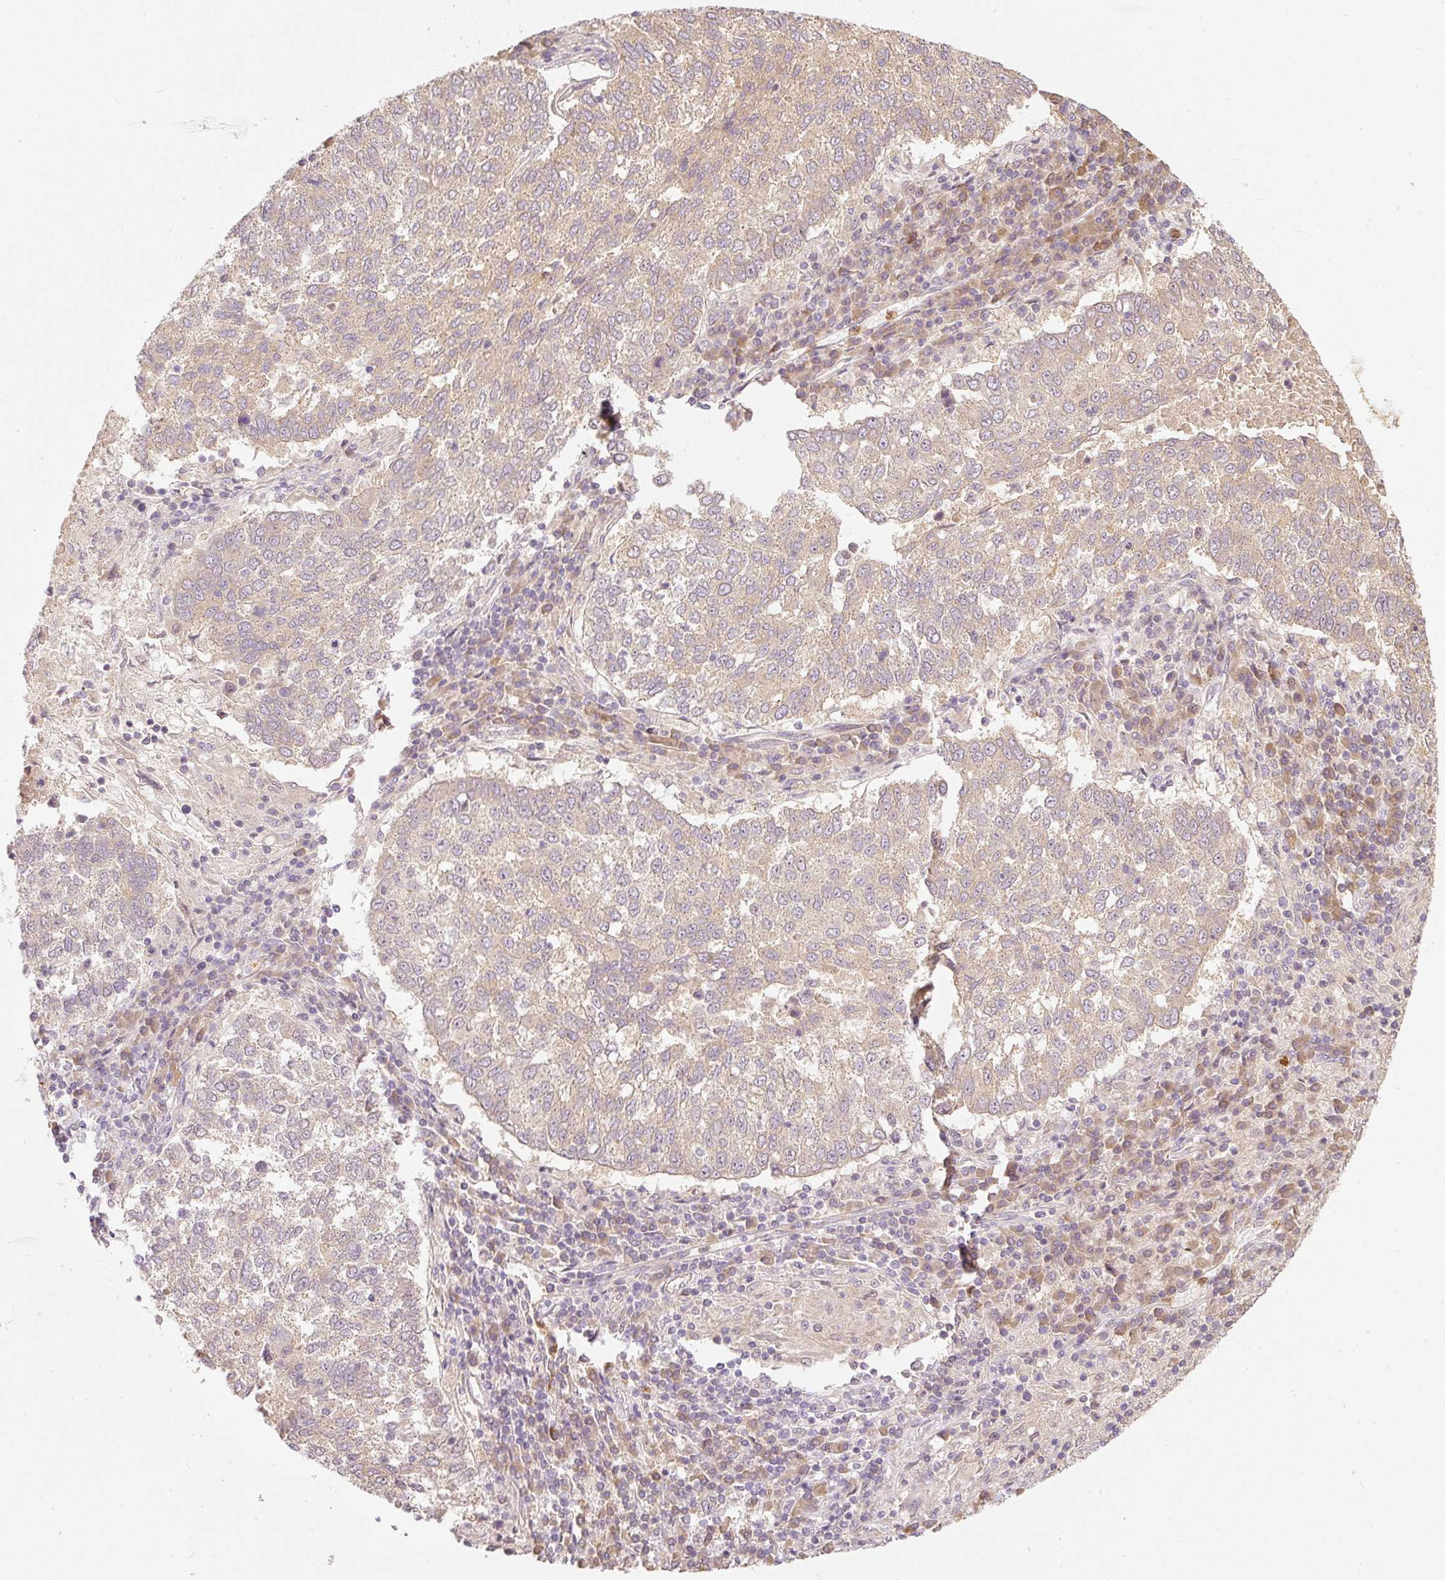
{"staining": {"intensity": "weak", "quantity": "25%-75%", "location": "cytoplasmic/membranous"}, "tissue": "lung cancer", "cell_type": "Tumor cells", "image_type": "cancer", "snomed": [{"axis": "morphology", "description": "Squamous cell carcinoma, NOS"}, {"axis": "topography", "description": "Lung"}], "caption": "Lung squamous cell carcinoma tissue reveals weak cytoplasmic/membranous staining in approximately 25%-75% of tumor cells", "gene": "CTTNBP2", "patient": {"sex": "male", "age": 73}}